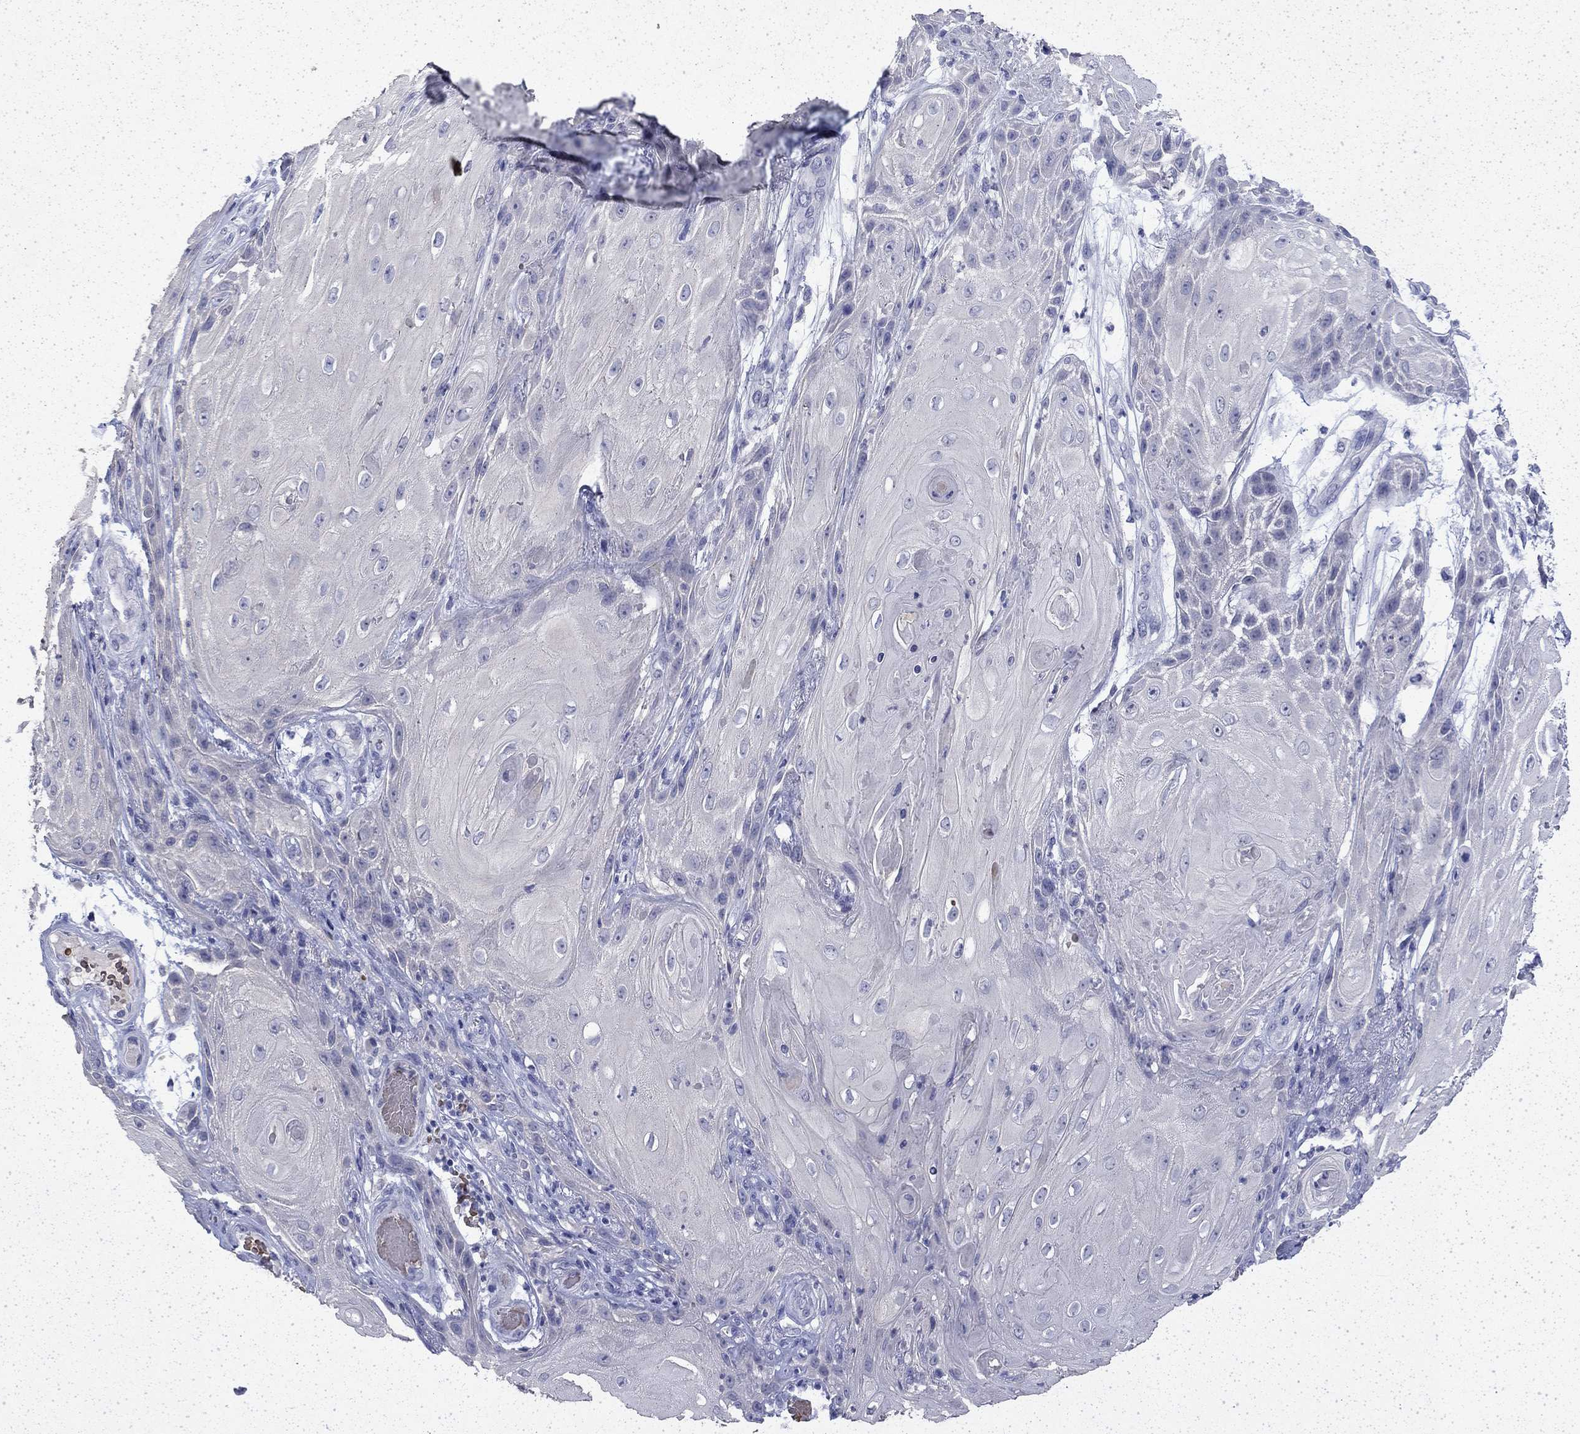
{"staining": {"intensity": "negative", "quantity": "none", "location": "none"}, "tissue": "skin cancer", "cell_type": "Tumor cells", "image_type": "cancer", "snomed": [{"axis": "morphology", "description": "Squamous cell carcinoma, NOS"}, {"axis": "topography", "description": "Skin"}], "caption": "An immunohistochemistry micrograph of skin cancer (squamous cell carcinoma) is shown. There is no staining in tumor cells of skin cancer (squamous cell carcinoma).", "gene": "ENPP6", "patient": {"sex": "male", "age": 62}}